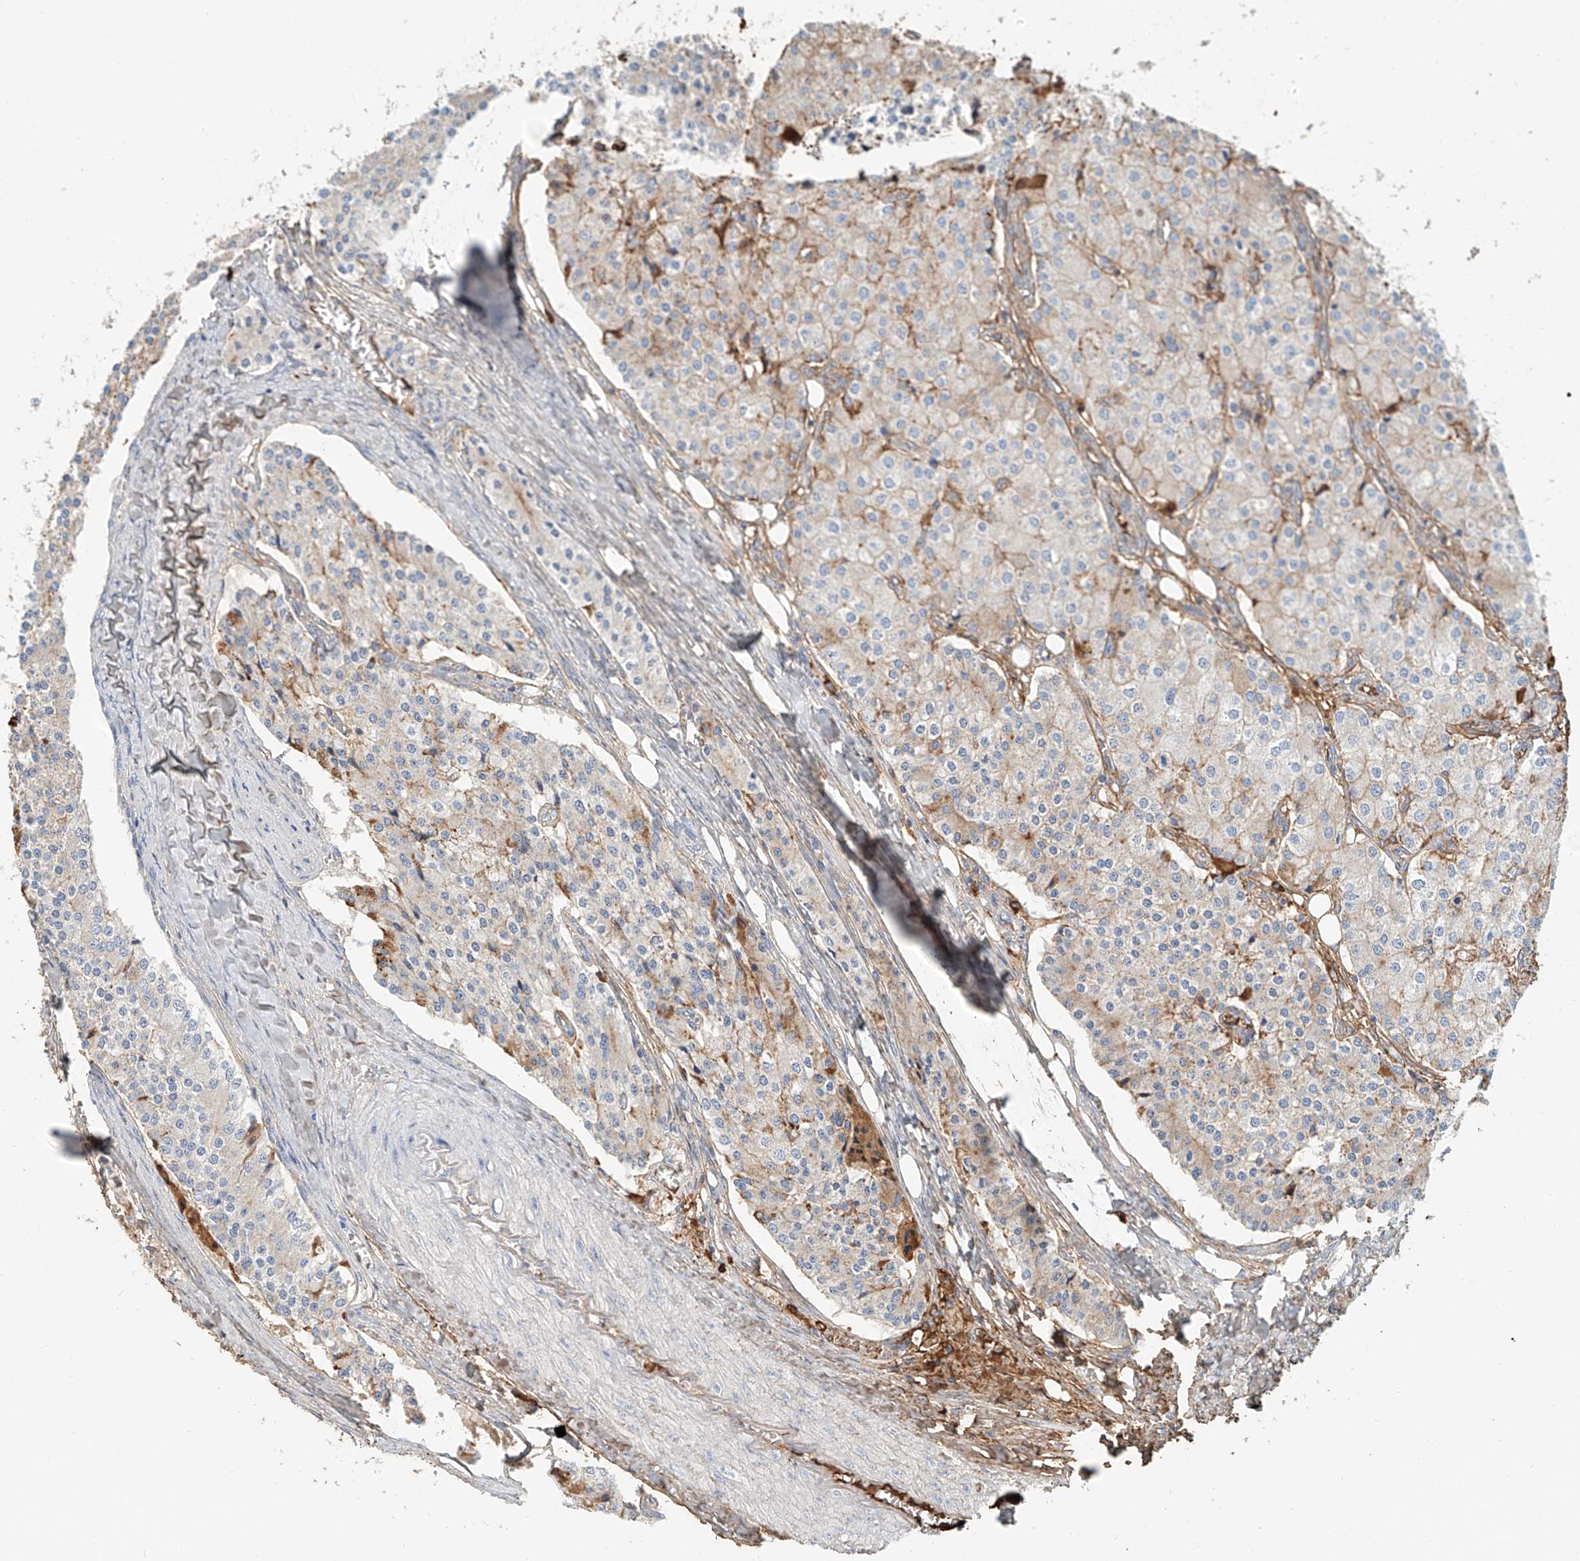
{"staining": {"intensity": "negative", "quantity": "none", "location": "none"}, "tissue": "carcinoid", "cell_type": "Tumor cells", "image_type": "cancer", "snomed": [{"axis": "morphology", "description": "Carcinoid, malignant, NOS"}, {"axis": "topography", "description": "Colon"}], "caption": "The image exhibits no staining of tumor cells in malignant carcinoid.", "gene": "ZFP30", "patient": {"sex": "female", "age": 52}}